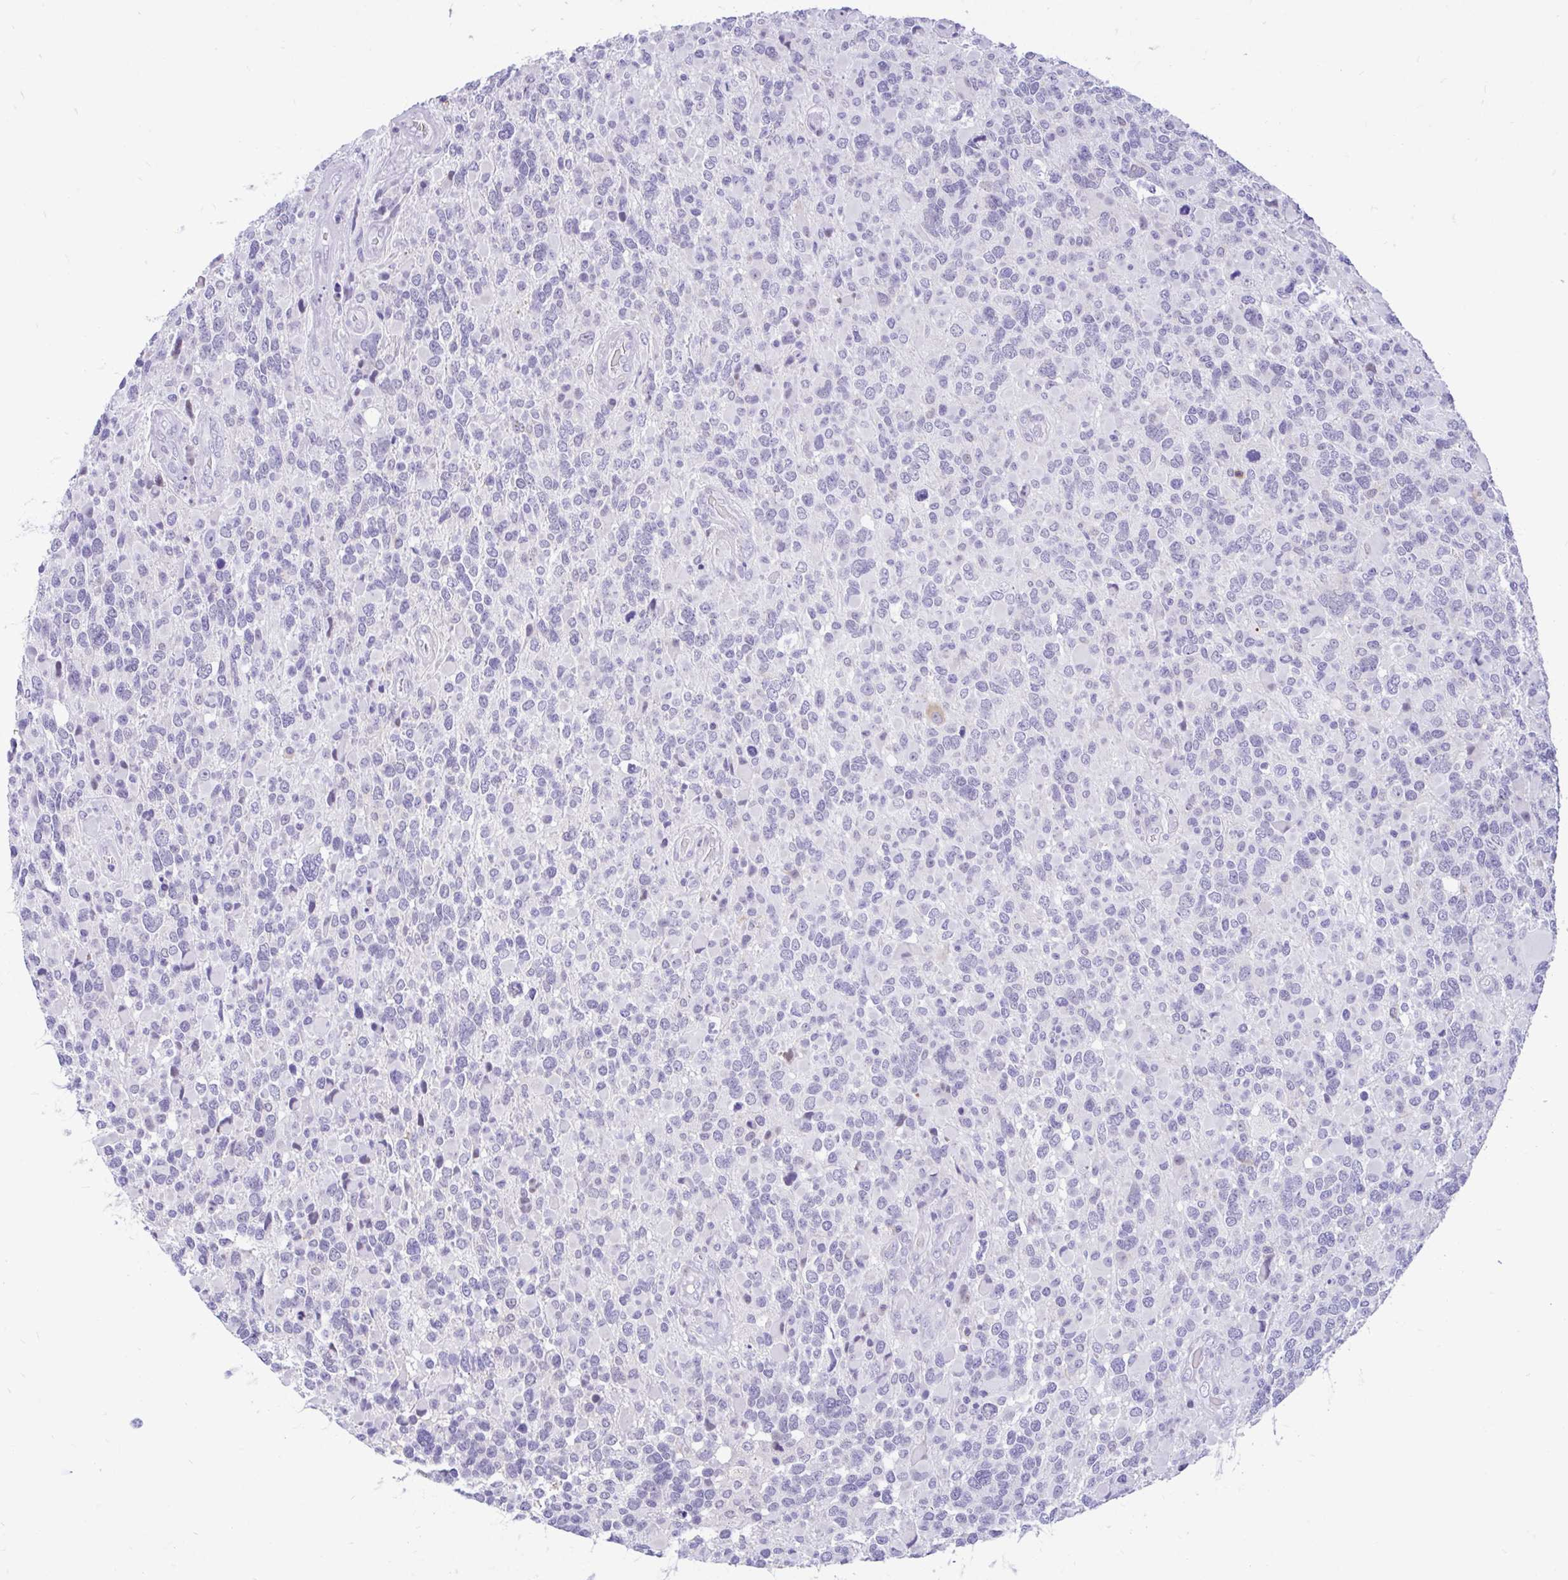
{"staining": {"intensity": "negative", "quantity": "none", "location": "none"}, "tissue": "glioma", "cell_type": "Tumor cells", "image_type": "cancer", "snomed": [{"axis": "morphology", "description": "Glioma, malignant, High grade"}, {"axis": "topography", "description": "Brain"}], "caption": "An immunohistochemistry micrograph of malignant high-grade glioma is shown. There is no staining in tumor cells of malignant high-grade glioma.", "gene": "GLB1L2", "patient": {"sex": "female", "age": 40}}